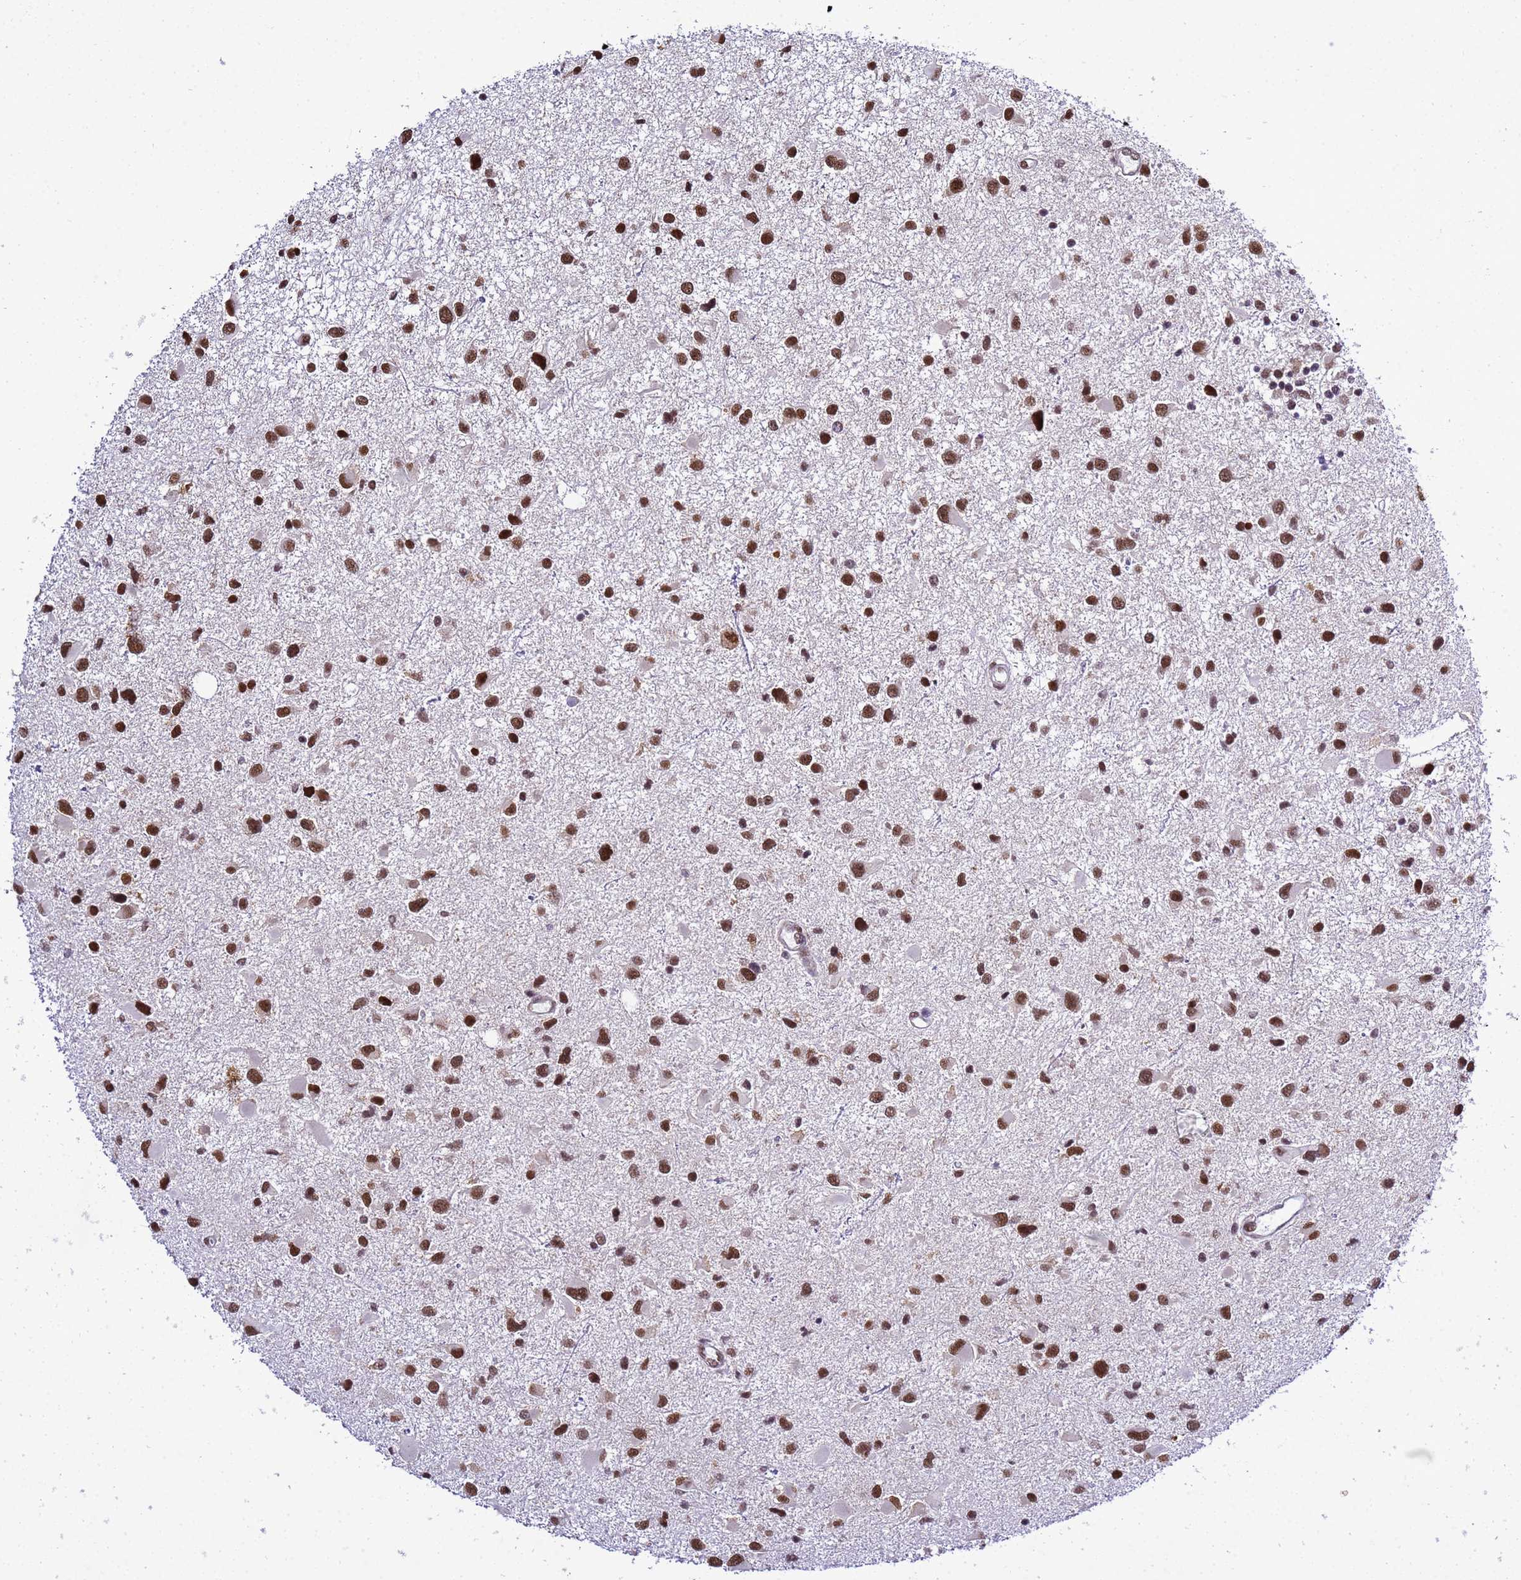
{"staining": {"intensity": "strong", "quantity": ">75%", "location": "nuclear"}, "tissue": "glioma", "cell_type": "Tumor cells", "image_type": "cancer", "snomed": [{"axis": "morphology", "description": "Glioma, malignant, Low grade"}, {"axis": "topography", "description": "Brain"}], "caption": "Malignant glioma (low-grade) was stained to show a protein in brown. There is high levels of strong nuclear positivity in about >75% of tumor cells. (DAB IHC, brown staining for protein, blue staining for nuclei).", "gene": "SMN1", "patient": {"sex": "female", "age": 32}}